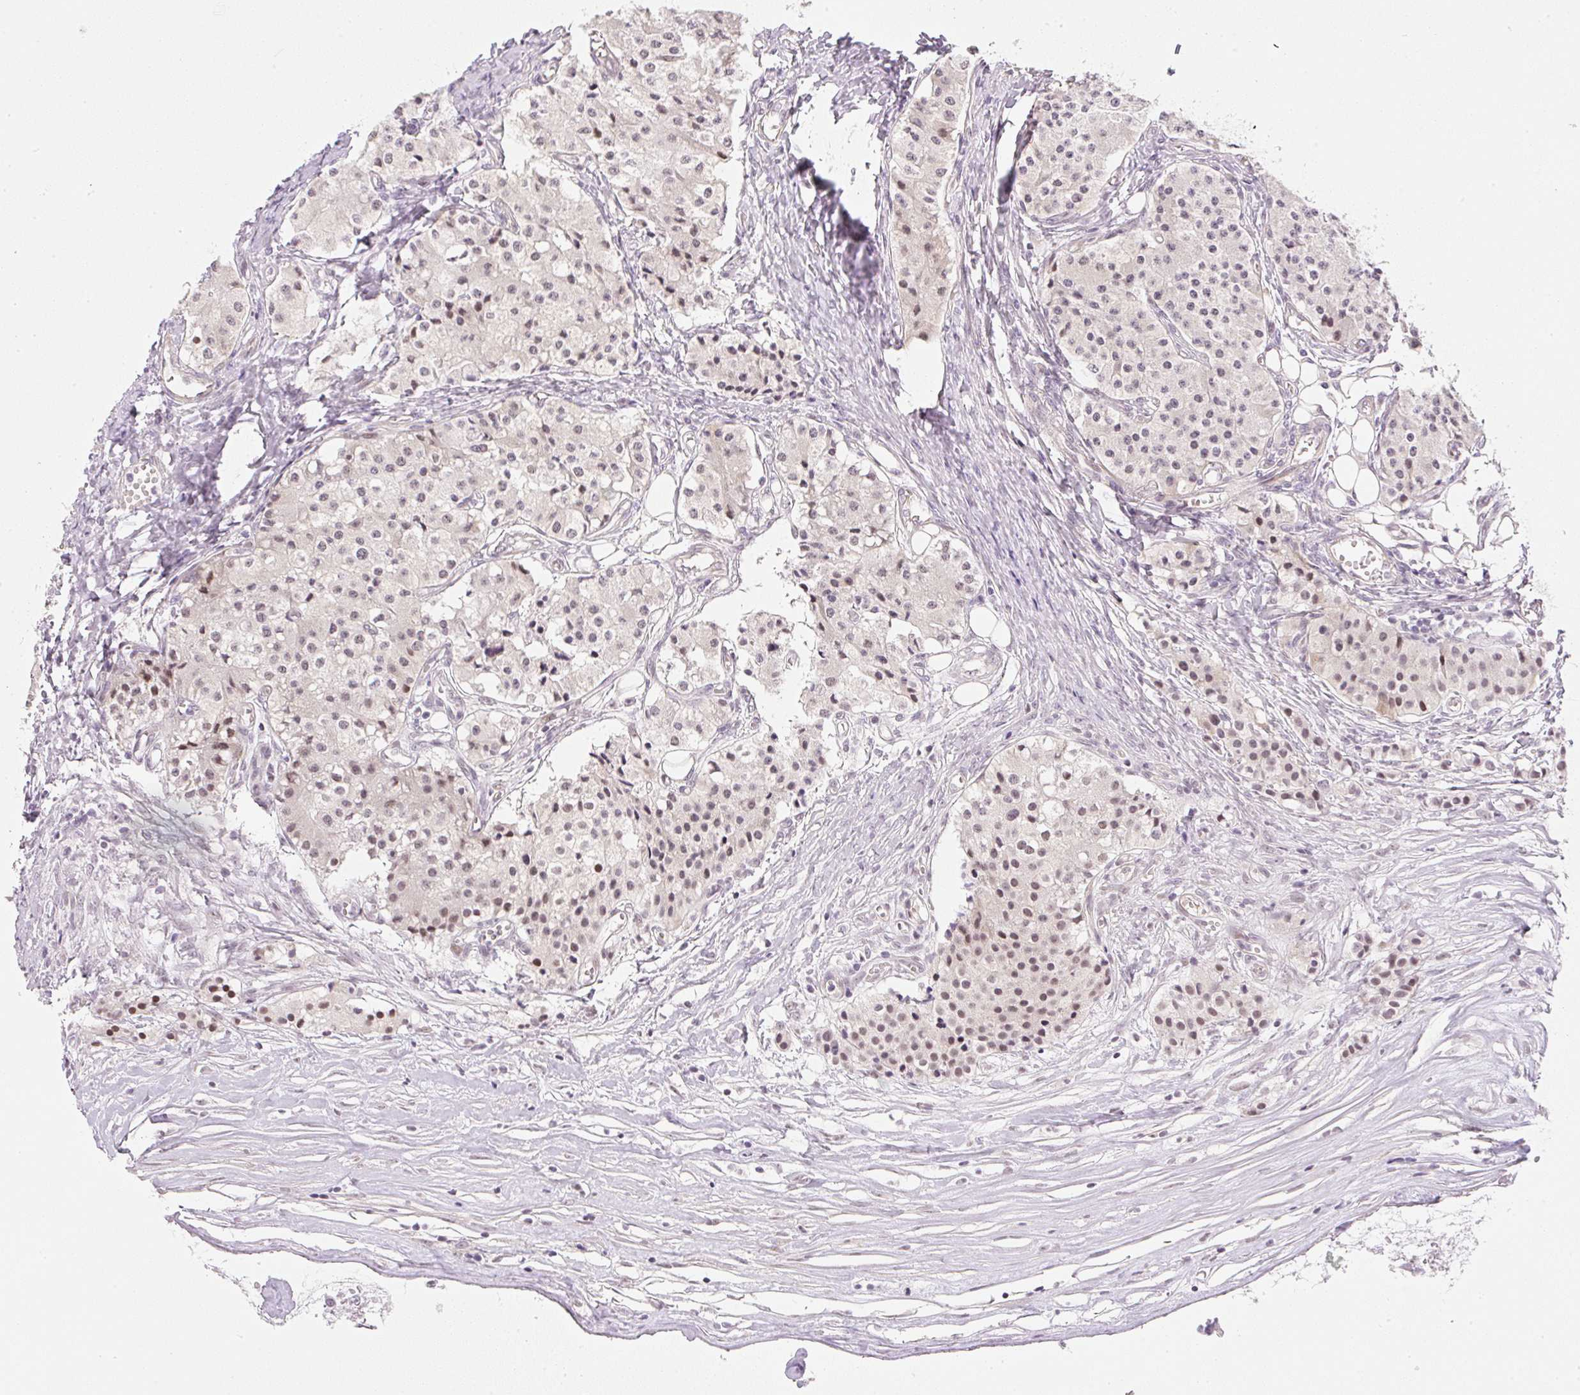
{"staining": {"intensity": "weak", "quantity": ">75%", "location": "nuclear"}, "tissue": "carcinoid", "cell_type": "Tumor cells", "image_type": "cancer", "snomed": [{"axis": "morphology", "description": "Carcinoid, malignant, NOS"}, {"axis": "topography", "description": "Colon"}], "caption": "The immunohistochemical stain labels weak nuclear positivity in tumor cells of carcinoid tissue.", "gene": "DPPA4", "patient": {"sex": "female", "age": 52}}